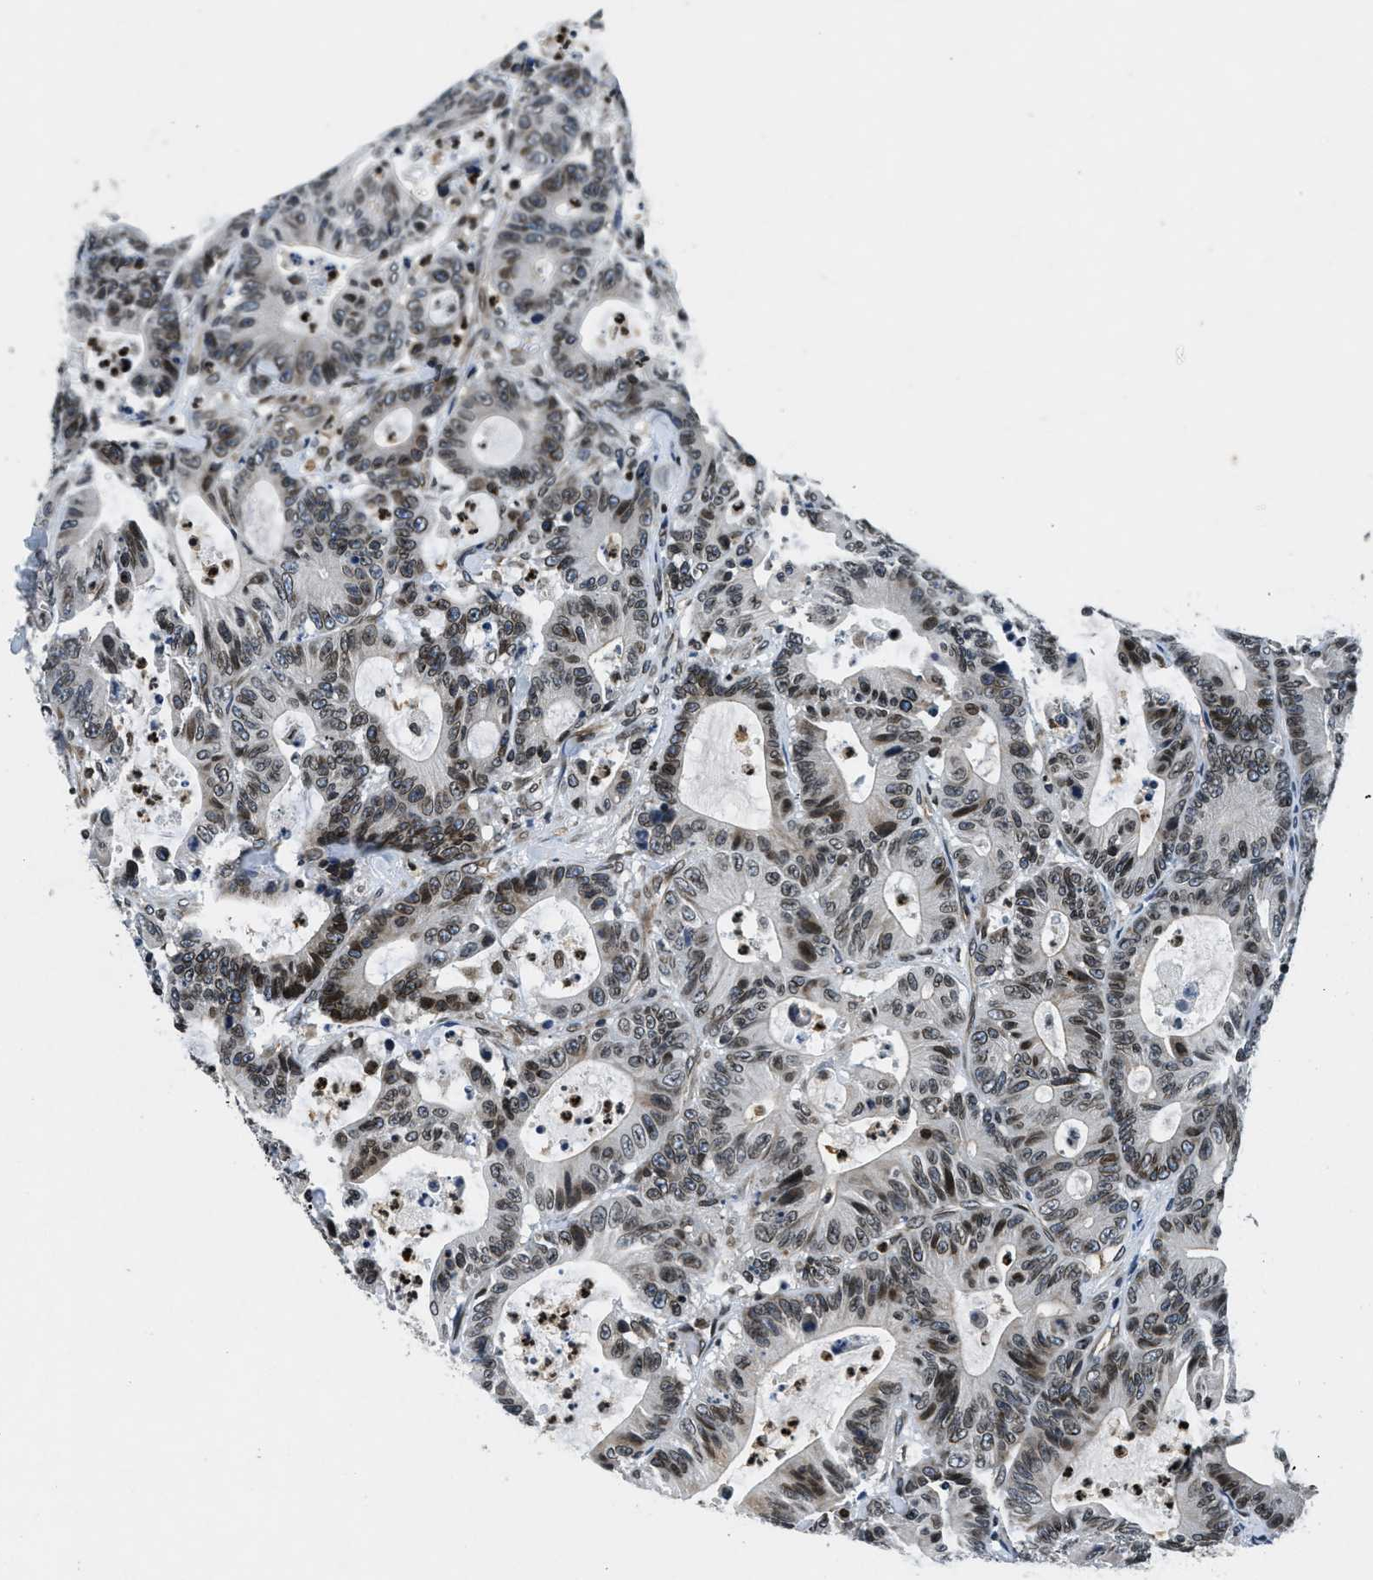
{"staining": {"intensity": "moderate", "quantity": ">75%", "location": "nuclear"}, "tissue": "colorectal cancer", "cell_type": "Tumor cells", "image_type": "cancer", "snomed": [{"axis": "morphology", "description": "Adenocarcinoma, NOS"}, {"axis": "topography", "description": "Colon"}], "caption": "Tumor cells exhibit moderate nuclear expression in about >75% of cells in colorectal cancer (adenocarcinoma).", "gene": "ZC3HC1", "patient": {"sex": "female", "age": 84}}